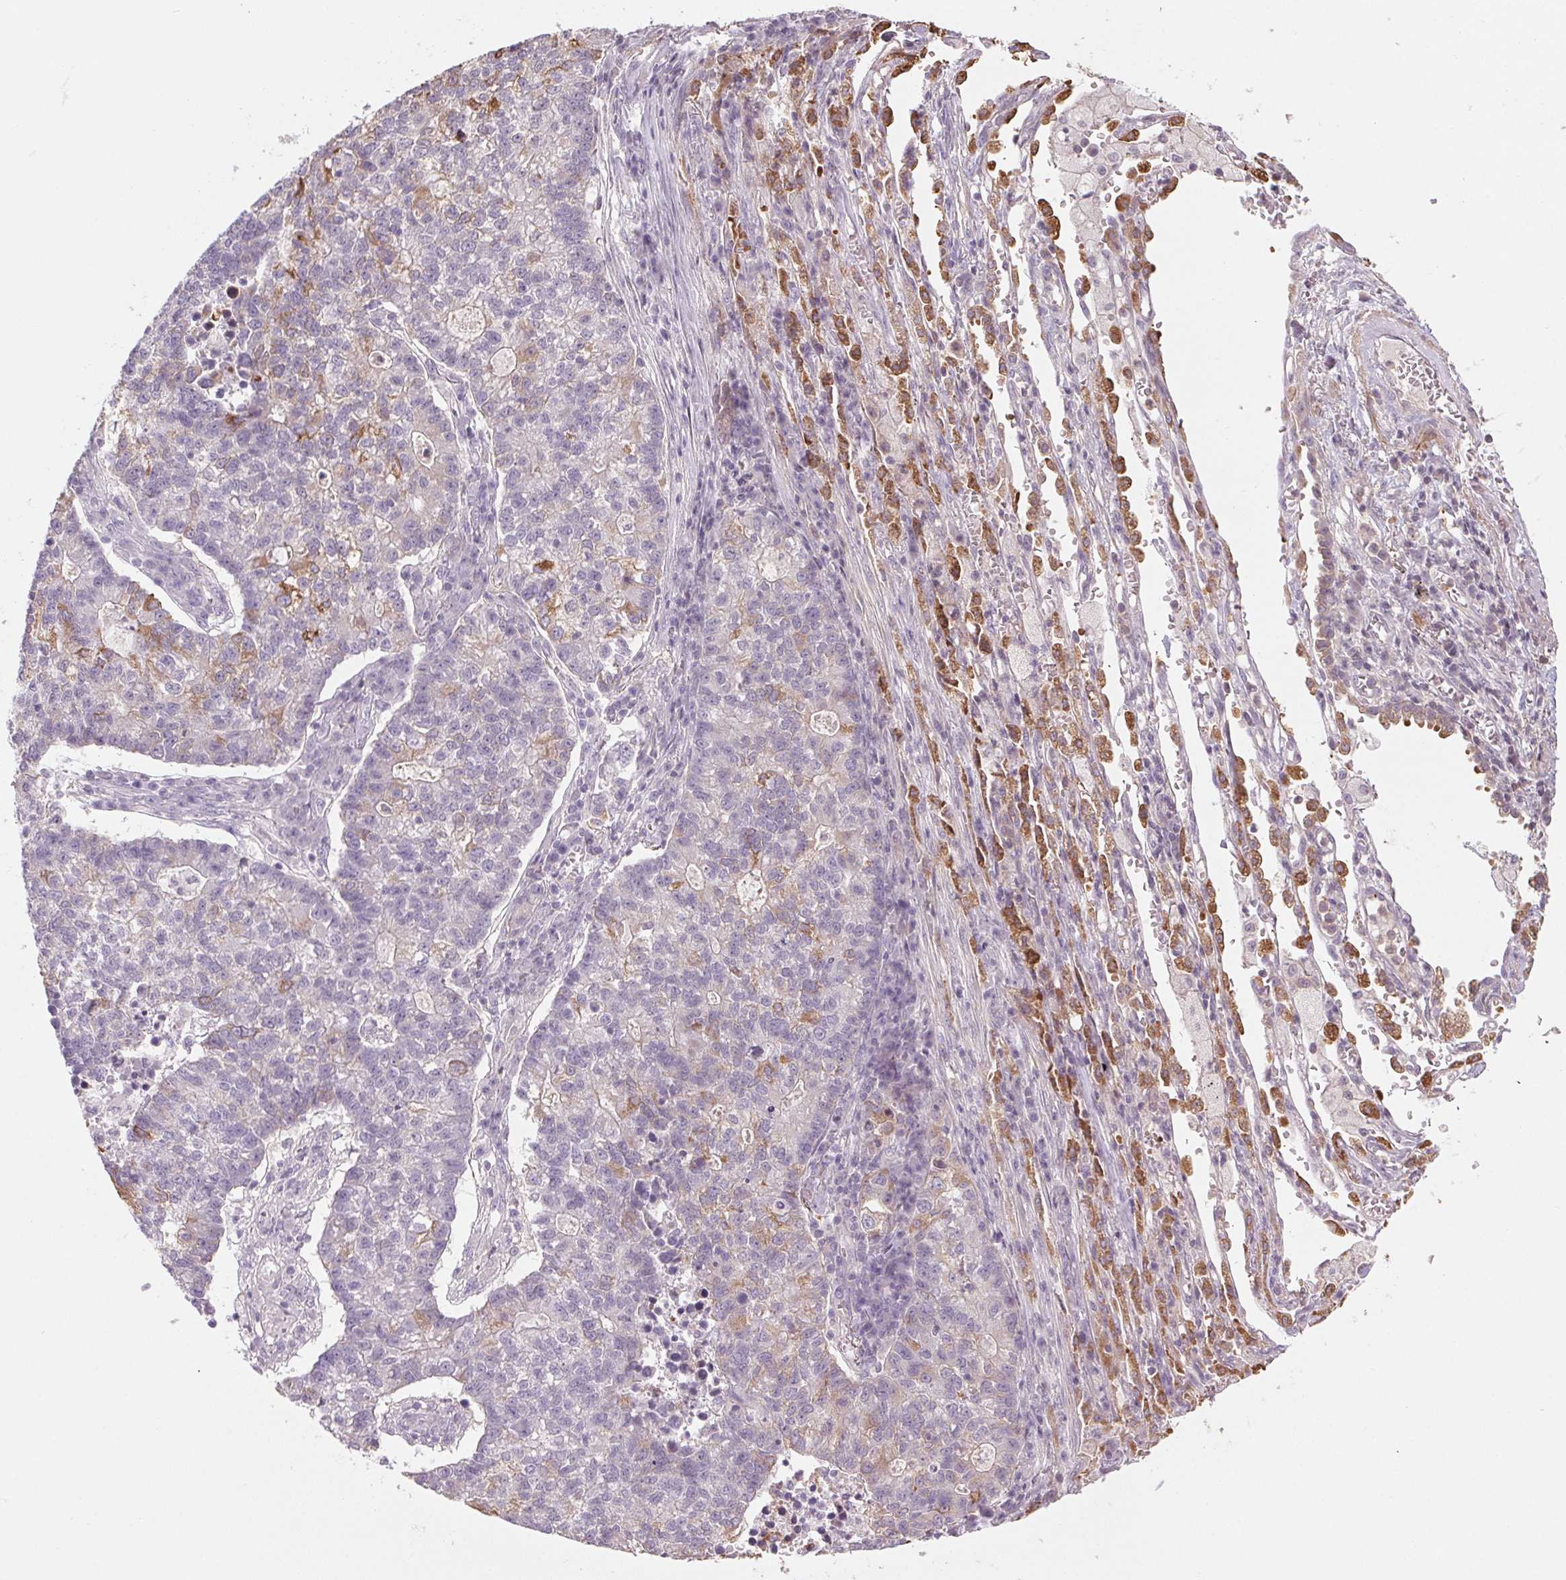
{"staining": {"intensity": "moderate", "quantity": "<25%", "location": "cytoplasmic/membranous"}, "tissue": "lung cancer", "cell_type": "Tumor cells", "image_type": "cancer", "snomed": [{"axis": "morphology", "description": "Adenocarcinoma, NOS"}, {"axis": "topography", "description": "Lung"}], "caption": "Moderate cytoplasmic/membranous staining for a protein is identified in about <25% of tumor cells of adenocarcinoma (lung) using immunohistochemistry (IHC).", "gene": "HHLA2", "patient": {"sex": "male", "age": 57}}